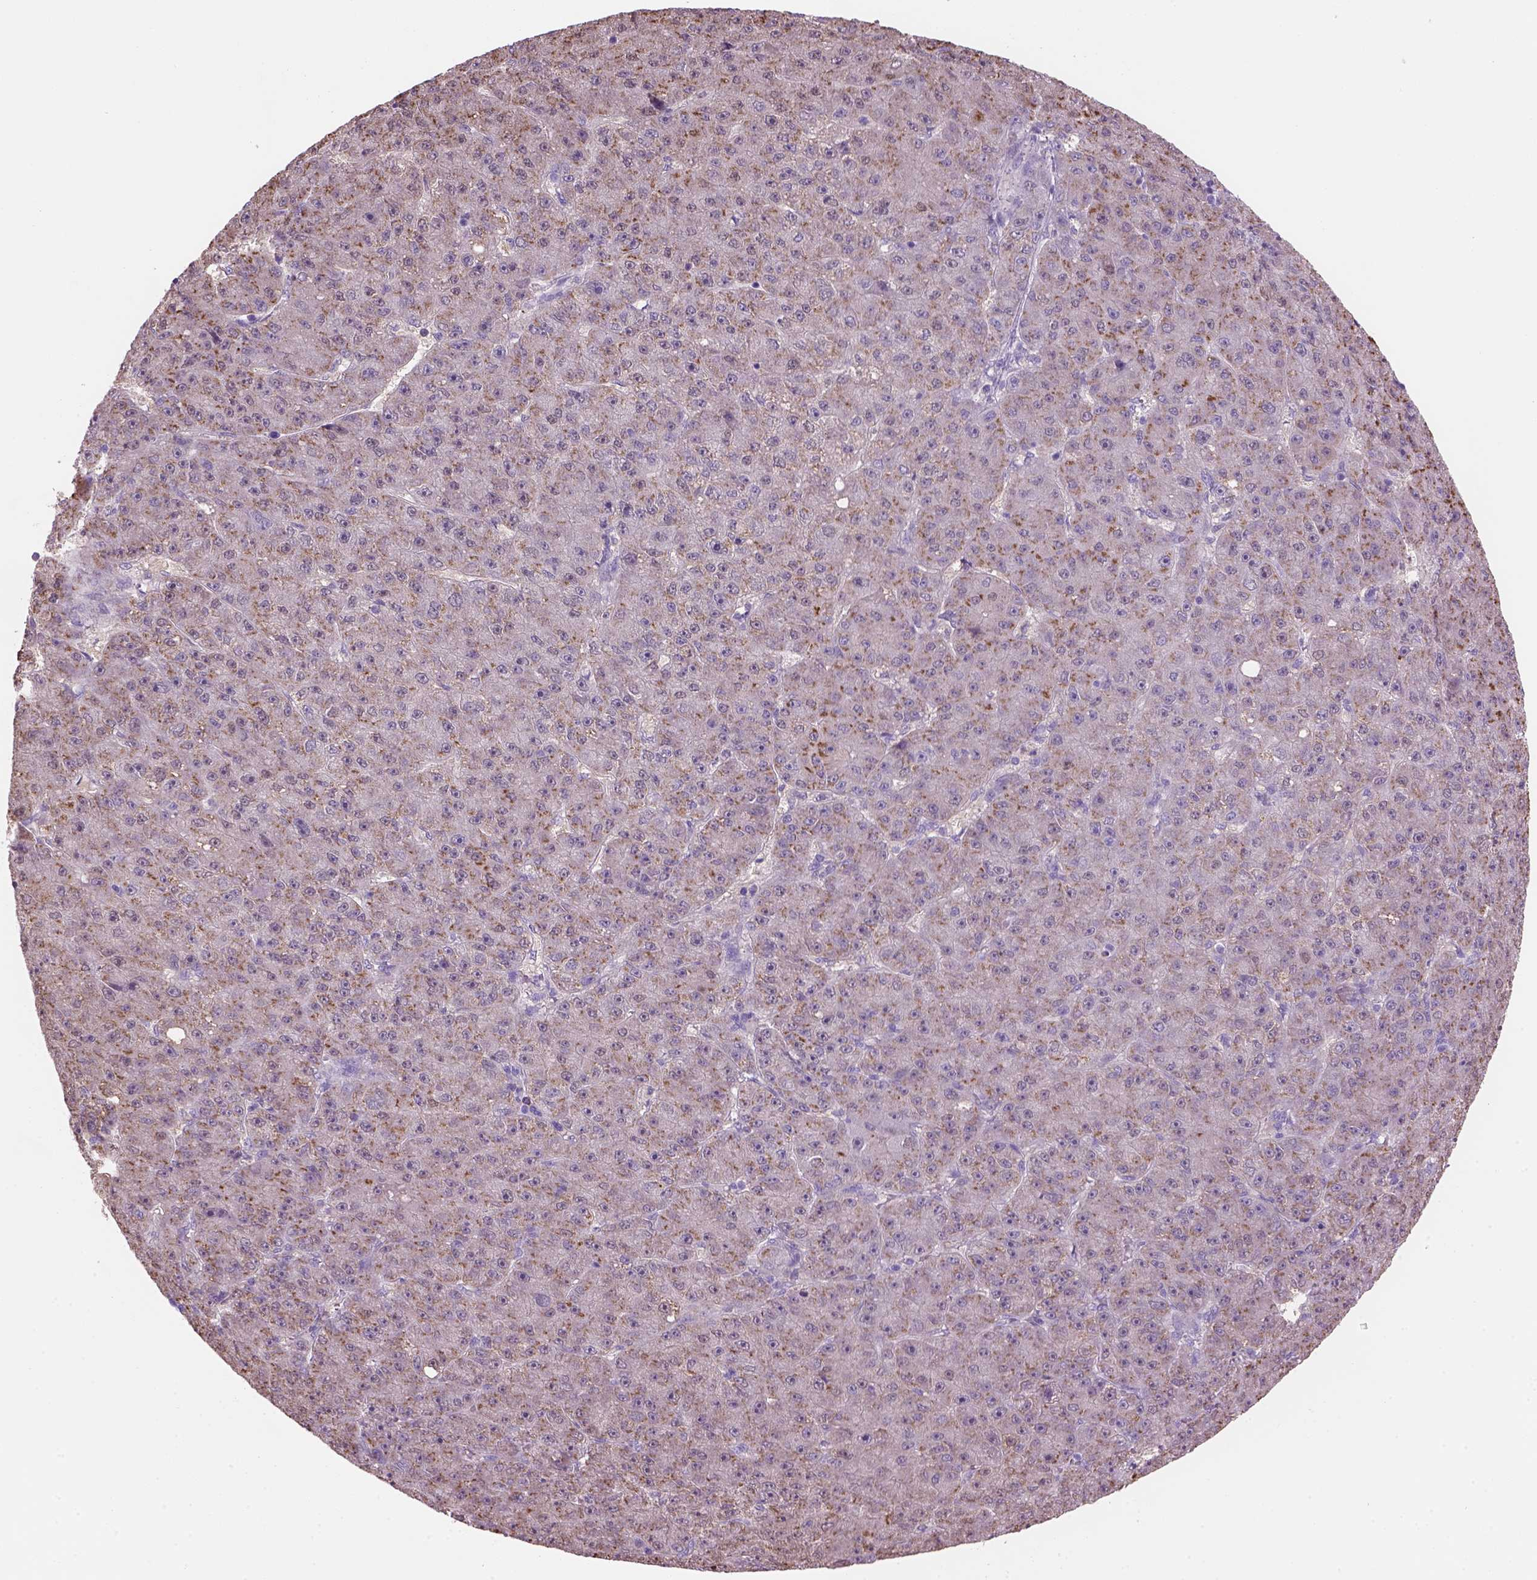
{"staining": {"intensity": "negative", "quantity": "none", "location": "none"}, "tissue": "liver cancer", "cell_type": "Tumor cells", "image_type": "cancer", "snomed": [{"axis": "morphology", "description": "Carcinoma, Hepatocellular, NOS"}, {"axis": "topography", "description": "Liver"}], "caption": "The IHC histopathology image has no significant staining in tumor cells of liver cancer (hepatocellular carcinoma) tissue. The staining was performed using DAB (3,3'-diaminobenzidine) to visualize the protein expression in brown, while the nuclei were stained in blue with hematoxylin (Magnification: 20x).", "gene": "CD84", "patient": {"sex": "male", "age": 67}}